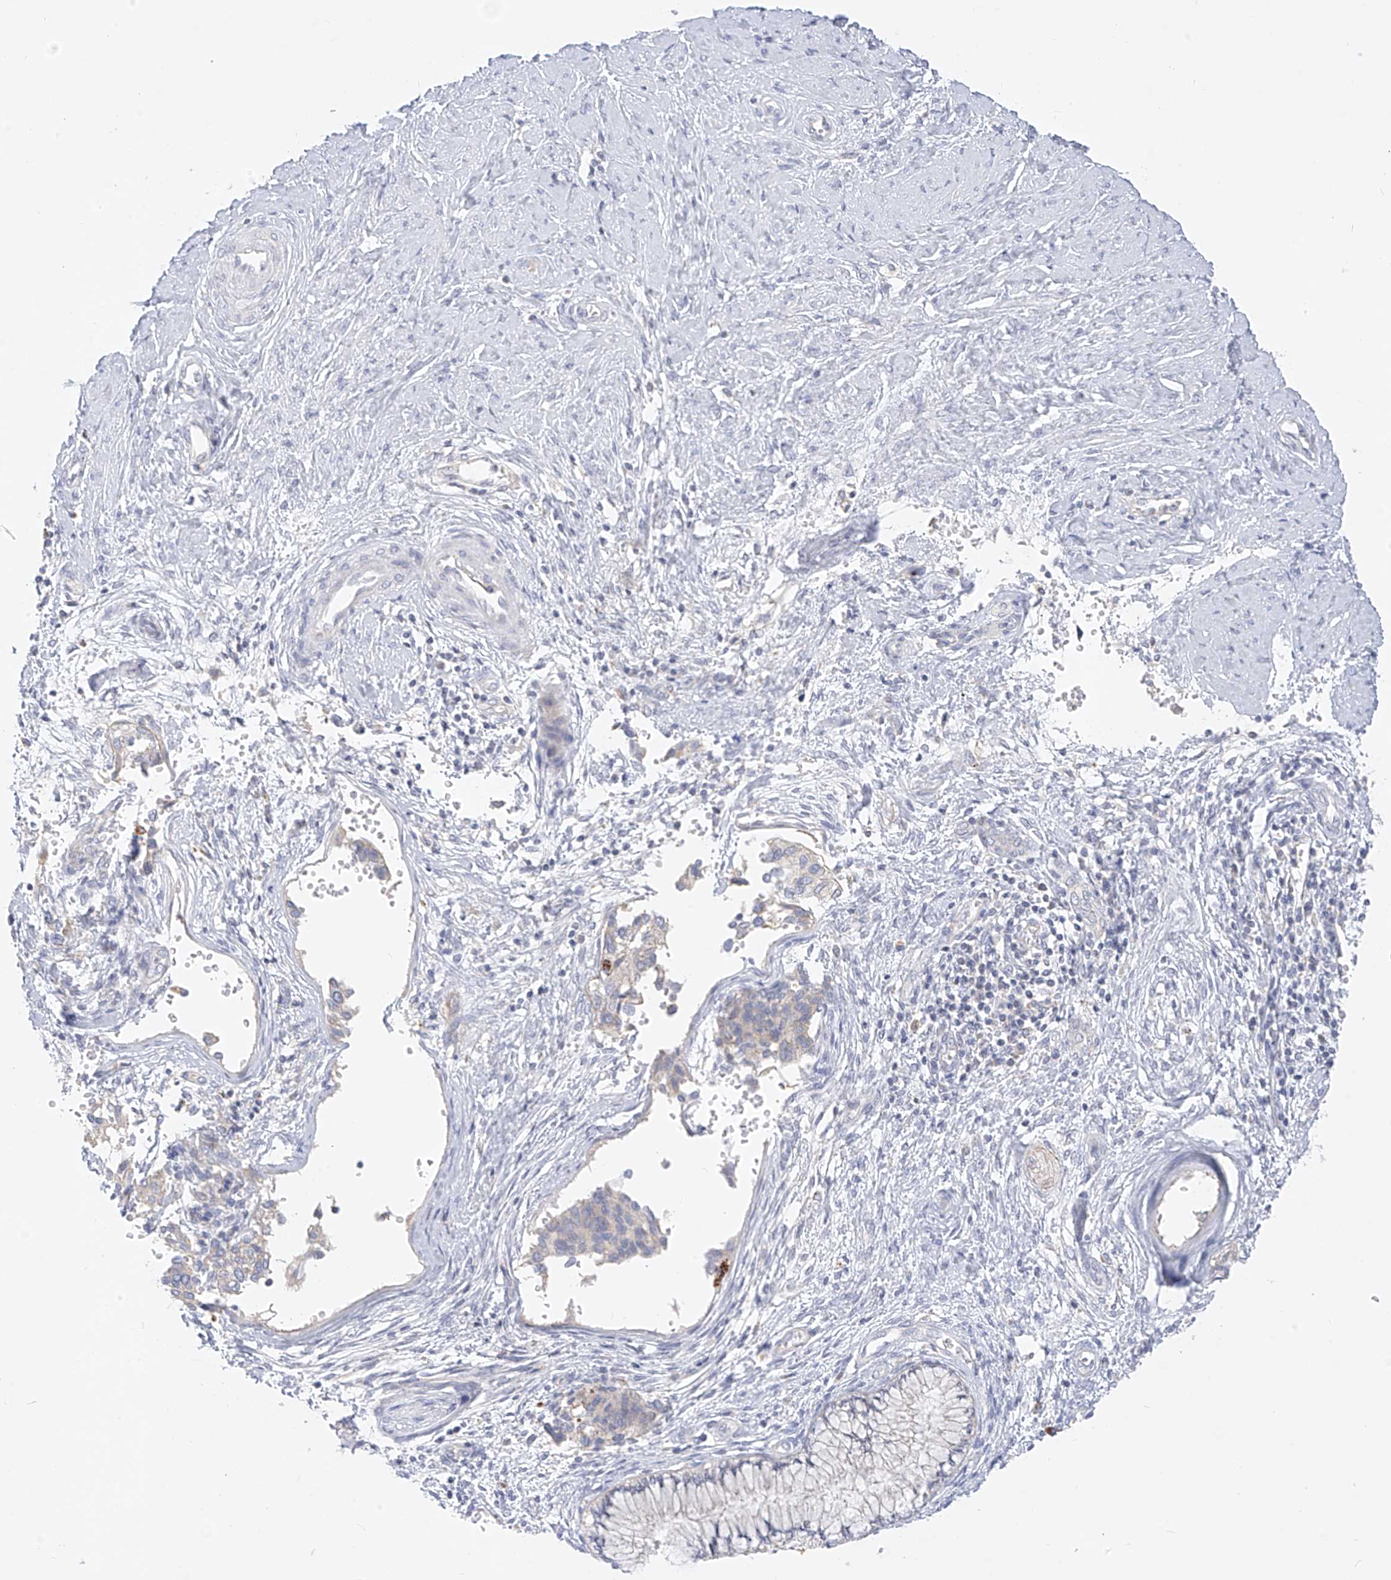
{"staining": {"intensity": "negative", "quantity": "none", "location": "none"}, "tissue": "cervical cancer", "cell_type": "Tumor cells", "image_type": "cancer", "snomed": [{"axis": "morphology", "description": "Squamous cell carcinoma, NOS"}, {"axis": "topography", "description": "Cervix"}], "caption": "A photomicrograph of human squamous cell carcinoma (cervical) is negative for staining in tumor cells.", "gene": "ZNF404", "patient": {"sex": "female", "age": 37}}